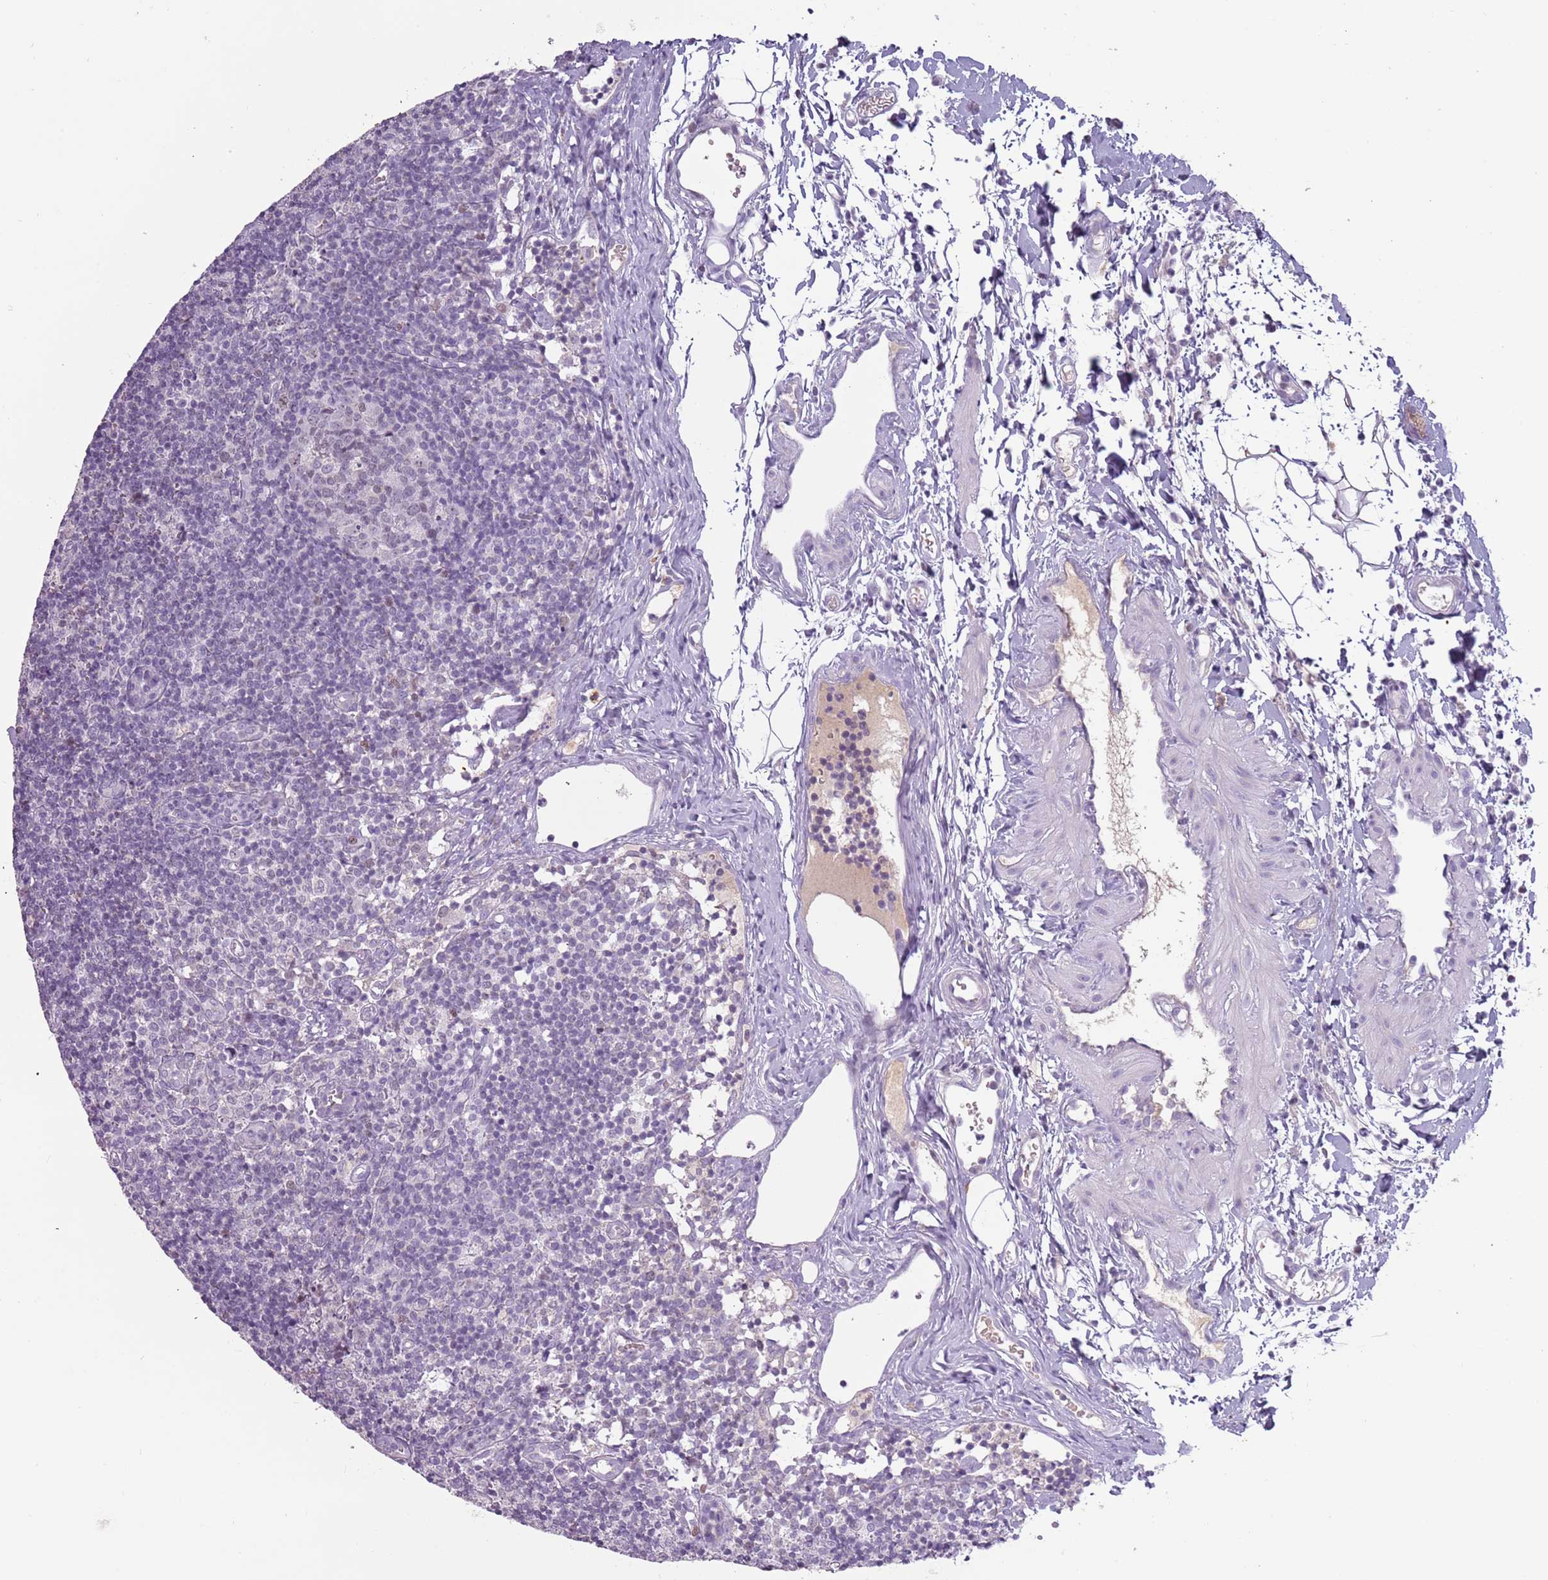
{"staining": {"intensity": "negative", "quantity": "none", "location": "none"}, "tissue": "lymph node", "cell_type": "Germinal center cells", "image_type": "normal", "snomed": [{"axis": "morphology", "description": "Normal tissue, NOS"}, {"axis": "topography", "description": "Lymph node"}], "caption": "Immunohistochemistry micrograph of normal lymph node: human lymph node stained with DAB reveals no significant protein positivity in germinal center cells.", "gene": "SYS1", "patient": {"sex": "female", "age": 37}}